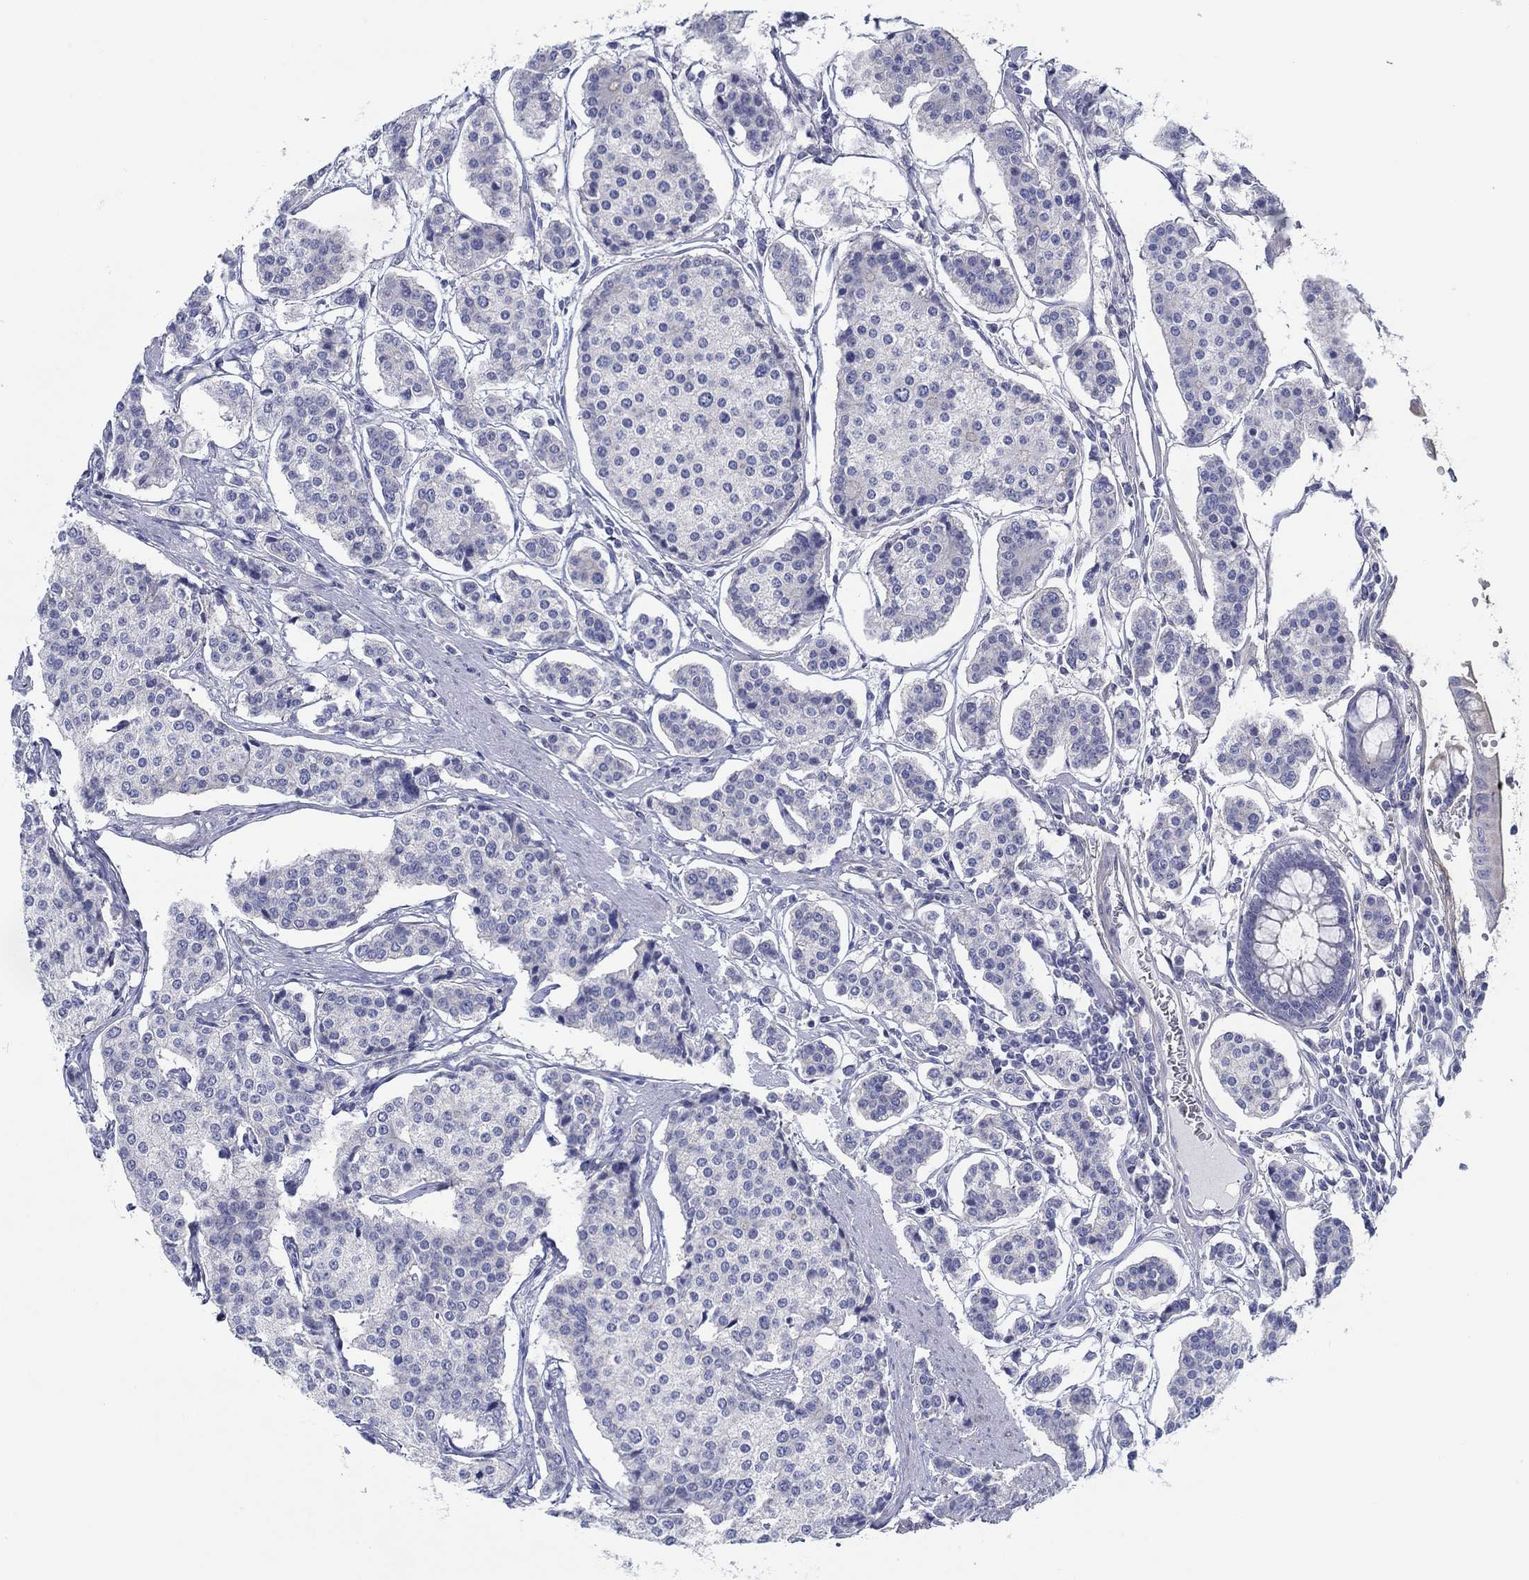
{"staining": {"intensity": "negative", "quantity": "none", "location": "none"}, "tissue": "carcinoid", "cell_type": "Tumor cells", "image_type": "cancer", "snomed": [{"axis": "morphology", "description": "Carcinoid, malignant, NOS"}, {"axis": "topography", "description": "Small intestine"}], "caption": "Tumor cells show no significant protein expression in carcinoid (malignant). (IHC, brightfield microscopy, high magnification).", "gene": "HAPLN4", "patient": {"sex": "female", "age": 65}}